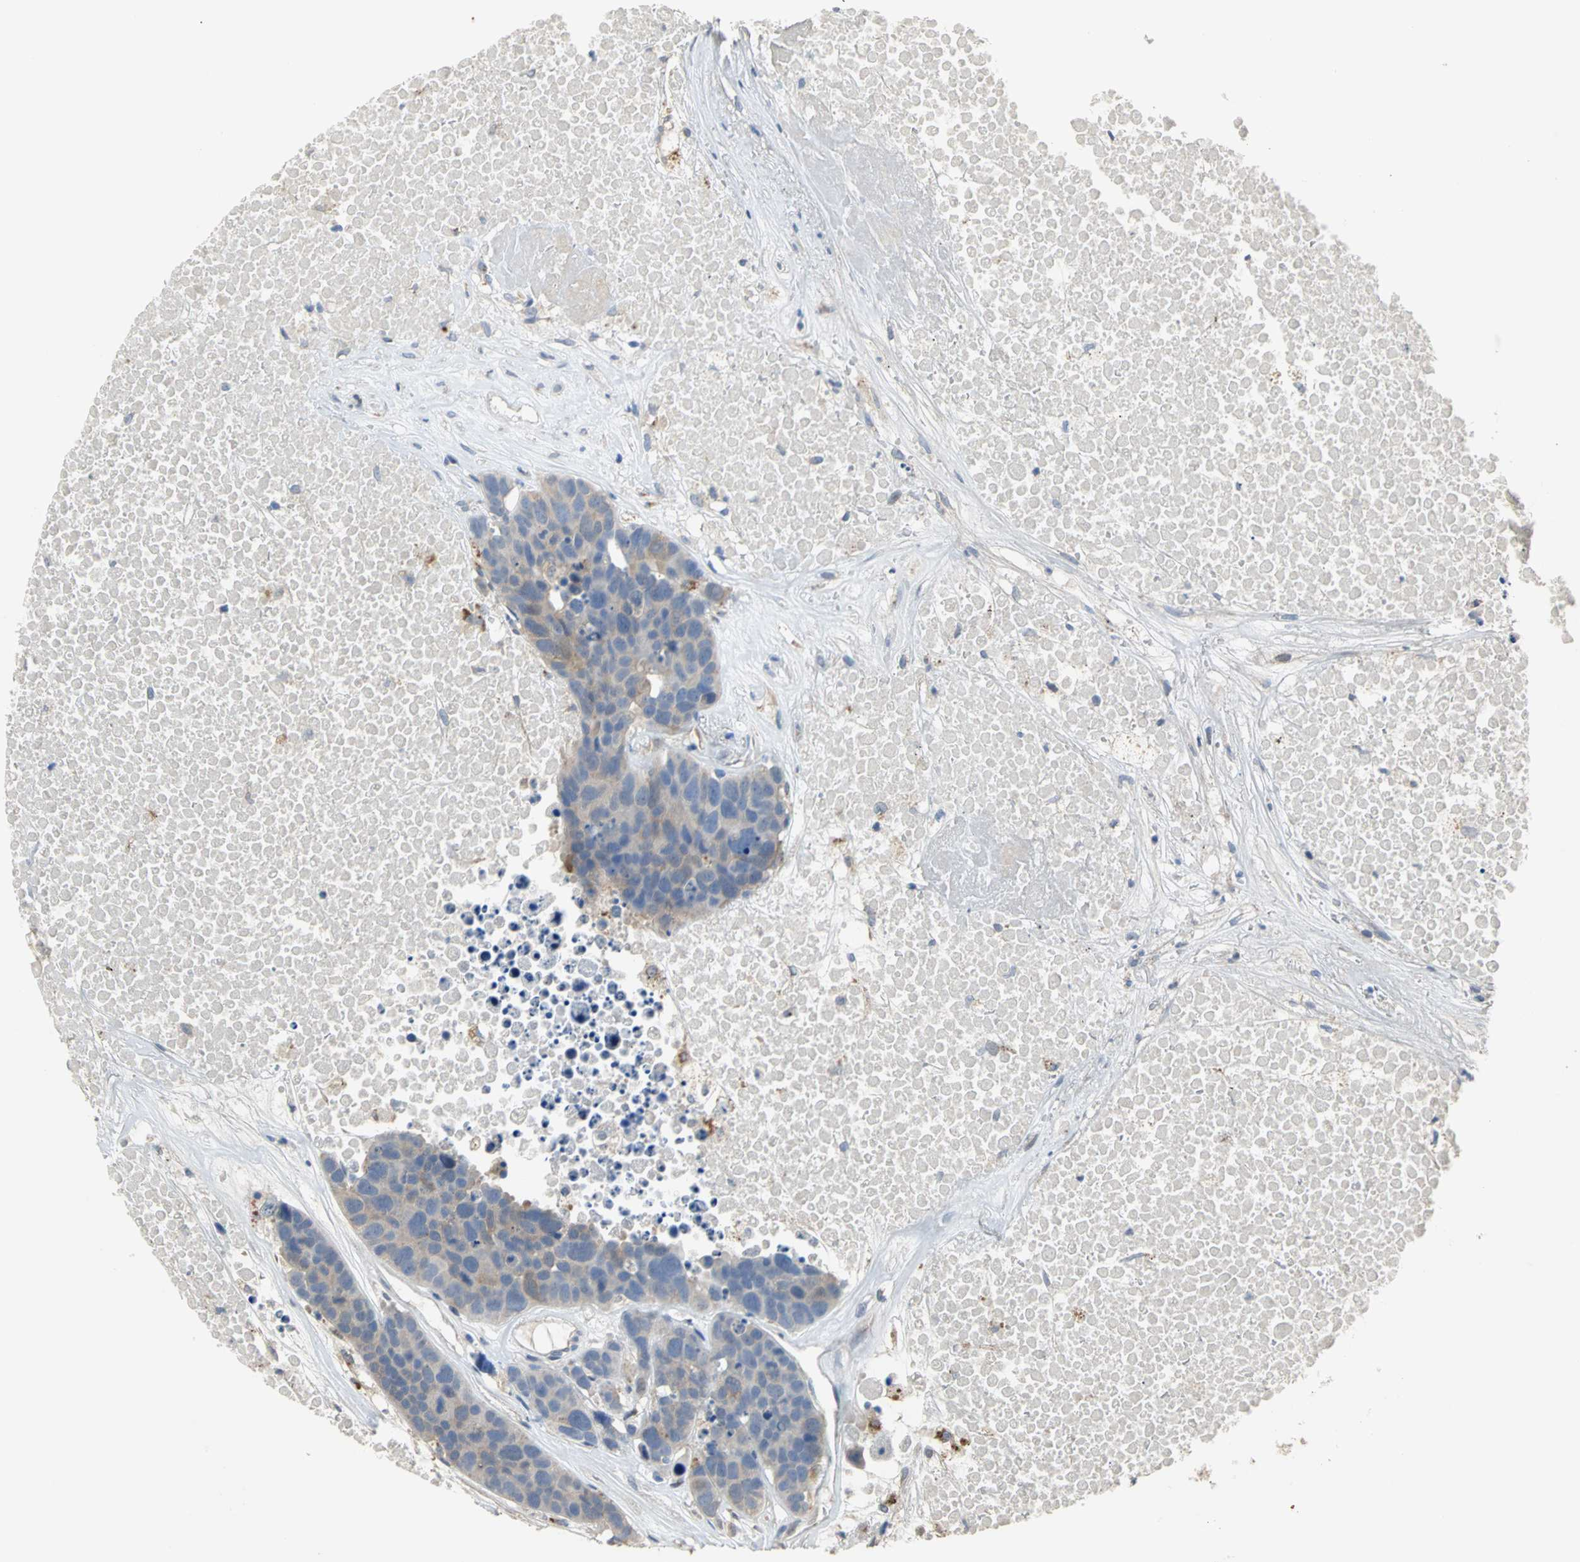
{"staining": {"intensity": "weak", "quantity": "25%-75%", "location": "cytoplasmic/membranous"}, "tissue": "carcinoid", "cell_type": "Tumor cells", "image_type": "cancer", "snomed": [{"axis": "morphology", "description": "Carcinoid, malignant, NOS"}, {"axis": "topography", "description": "Lung"}], "caption": "This is a histology image of IHC staining of carcinoid (malignant), which shows weak expression in the cytoplasmic/membranous of tumor cells.", "gene": "IL17RB", "patient": {"sex": "male", "age": 60}}